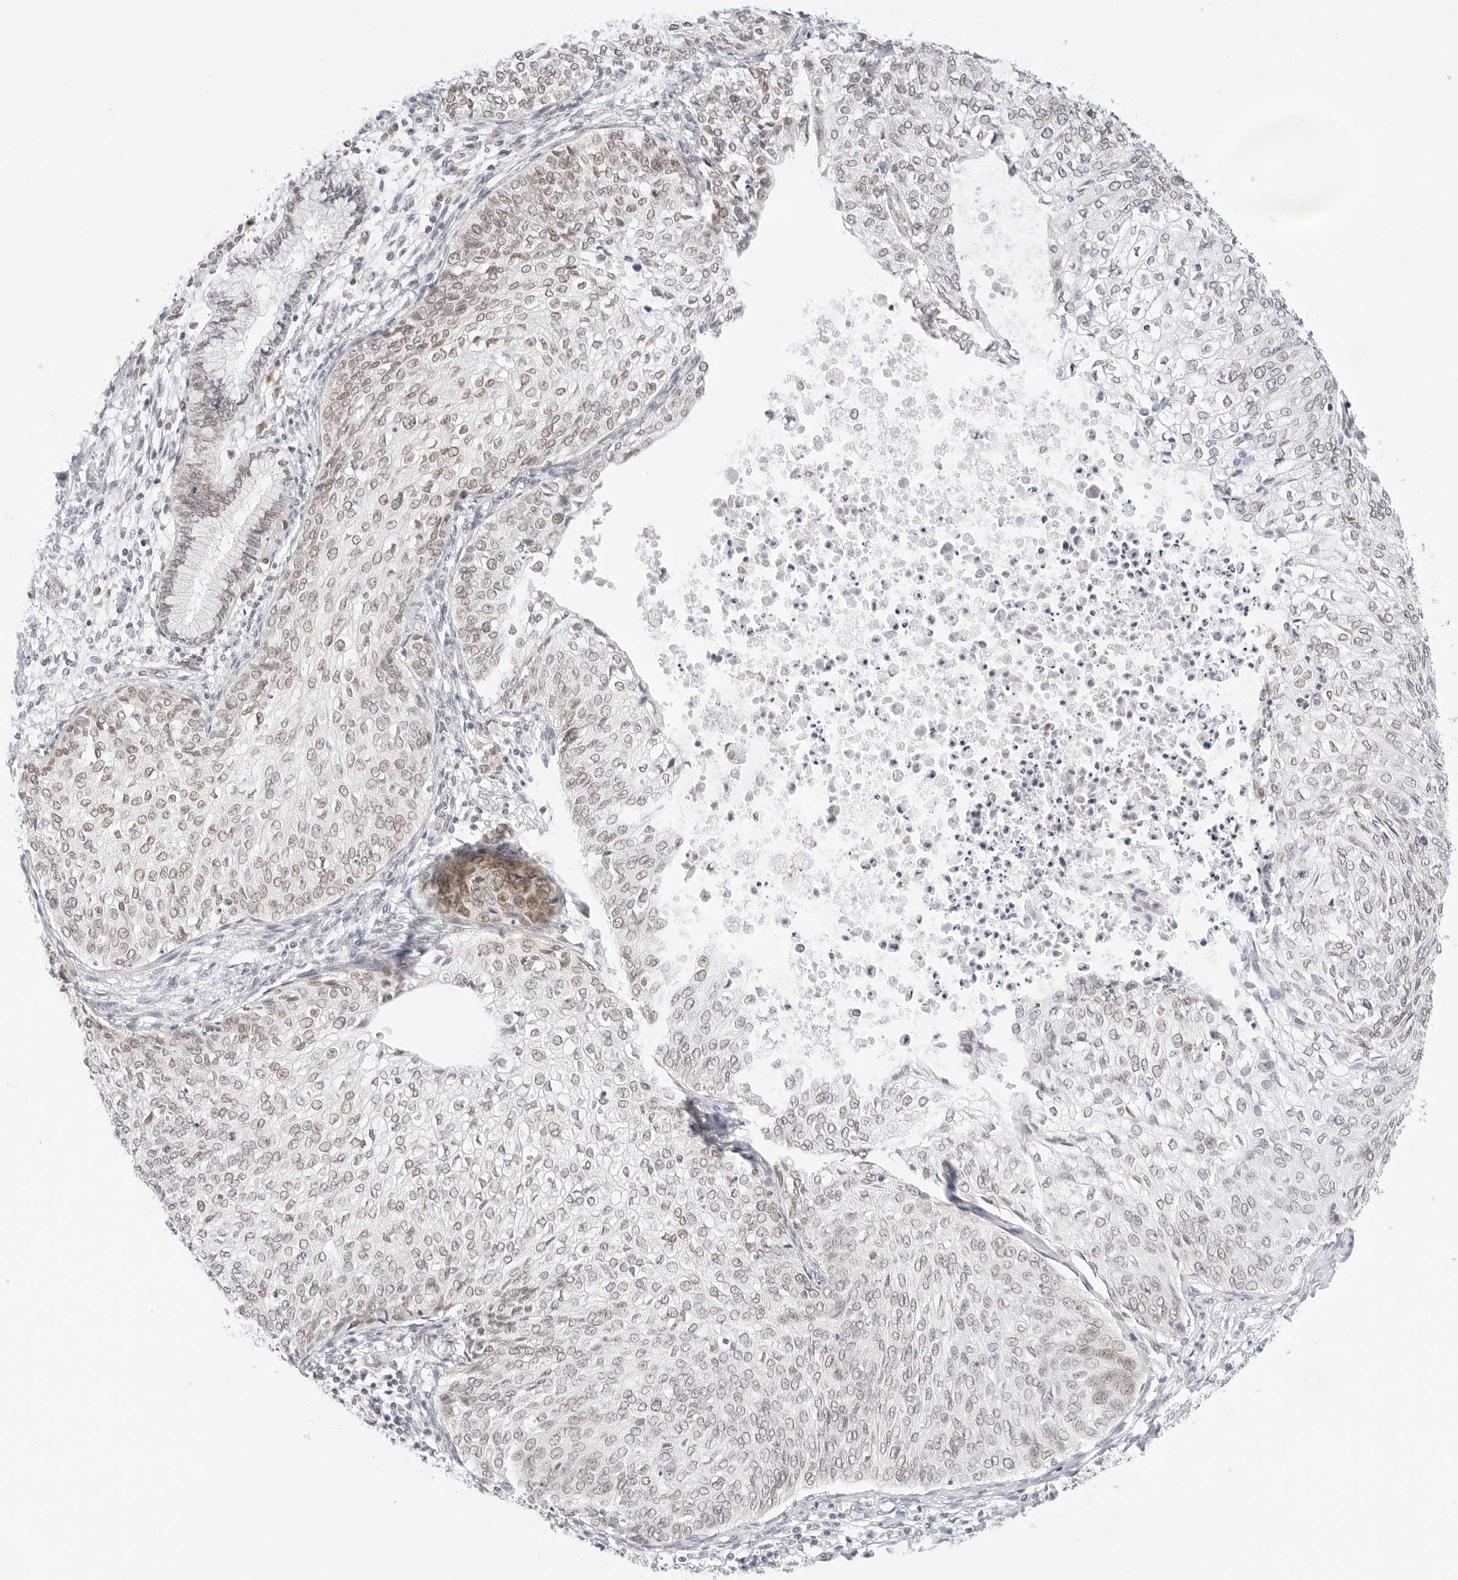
{"staining": {"intensity": "weak", "quantity": "25%-75%", "location": "nuclear"}, "tissue": "cervical cancer", "cell_type": "Tumor cells", "image_type": "cancer", "snomed": [{"axis": "morphology", "description": "Squamous cell carcinoma, NOS"}, {"axis": "topography", "description": "Cervix"}], "caption": "An image of human cervical cancer (squamous cell carcinoma) stained for a protein demonstrates weak nuclear brown staining in tumor cells. (Stains: DAB (3,3'-diaminobenzidine) in brown, nuclei in blue, Microscopy: brightfield microscopy at high magnification).", "gene": "POLR3C", "patient": {"sex": "female", "age": 37}}